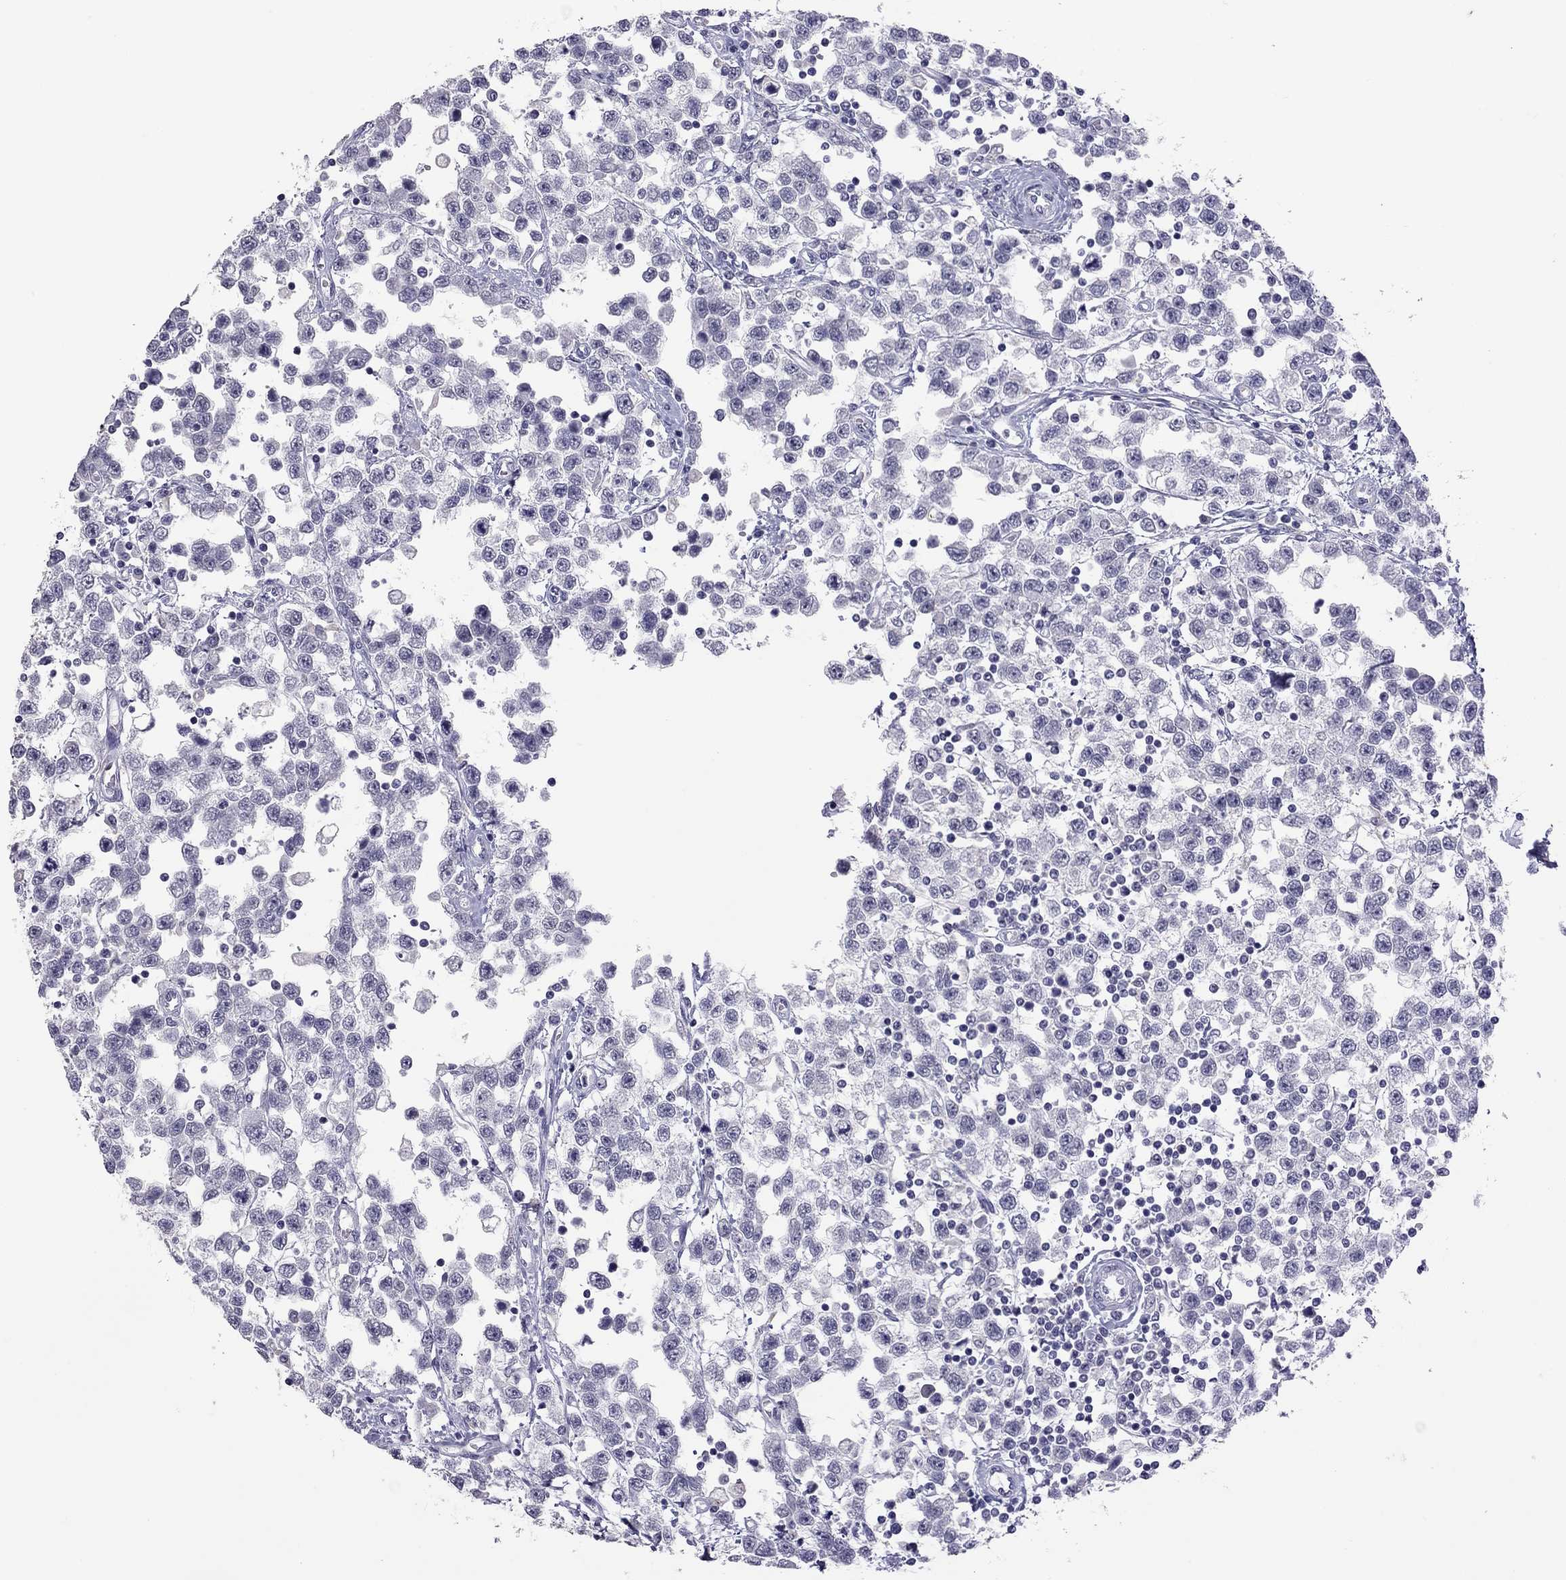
{"staining": {"intensity": "negative", "quantity": "none", "location": "none"}, "tissue": "testis cancer", "cell_type": "Tumor cells", "image_type": "cancer", "snomed": [{"axis": "morphology", "description": "Seminoma, NOS"}, {"axis": "topography", "description": "Testis"}], "caption": "Immunohistochemical staining of testis seminoma reveals no significant expression in tumor cells.", "gene": "SLAMF1", "patient": {"sex": "male", "age": 34}}